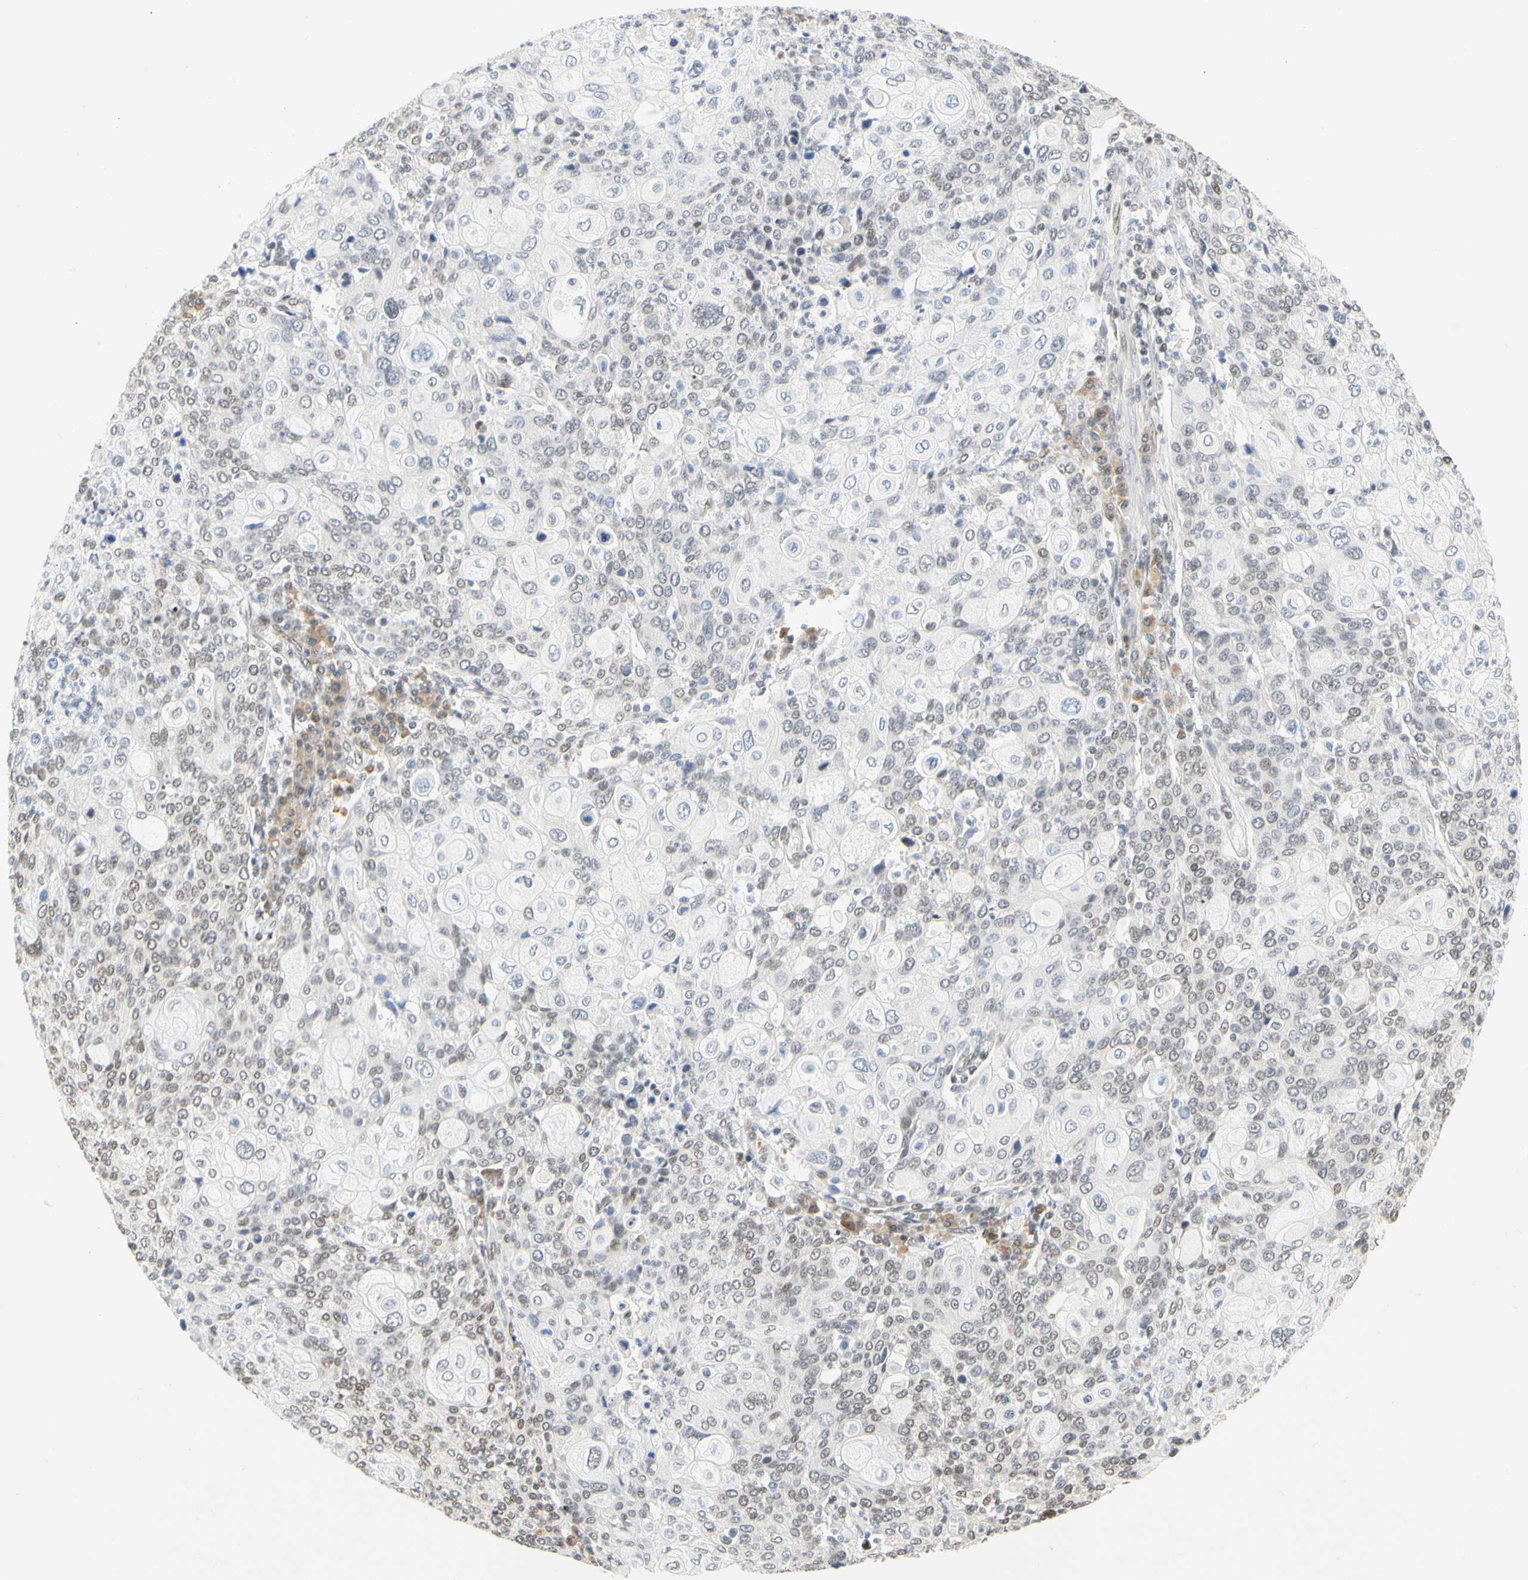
{"staining": {"intensity": "weak", "quantity": "<25%", "location": "nuclear"}, "tissue": "cervical cancer", "cell_type": "Tumor cells", "image_type": "cancer", "snomed": [{"axis": "morphology", "description": "Squamous cell carcinoma, NOS"}, {"axis": "topography", "description": "Cervix"}], "caption": "The histopathology image reveals no staining of tumor cells in cervical cancer.", "gene": "ZSCAN16", "patient": {"sex": "female", "age": 40}}